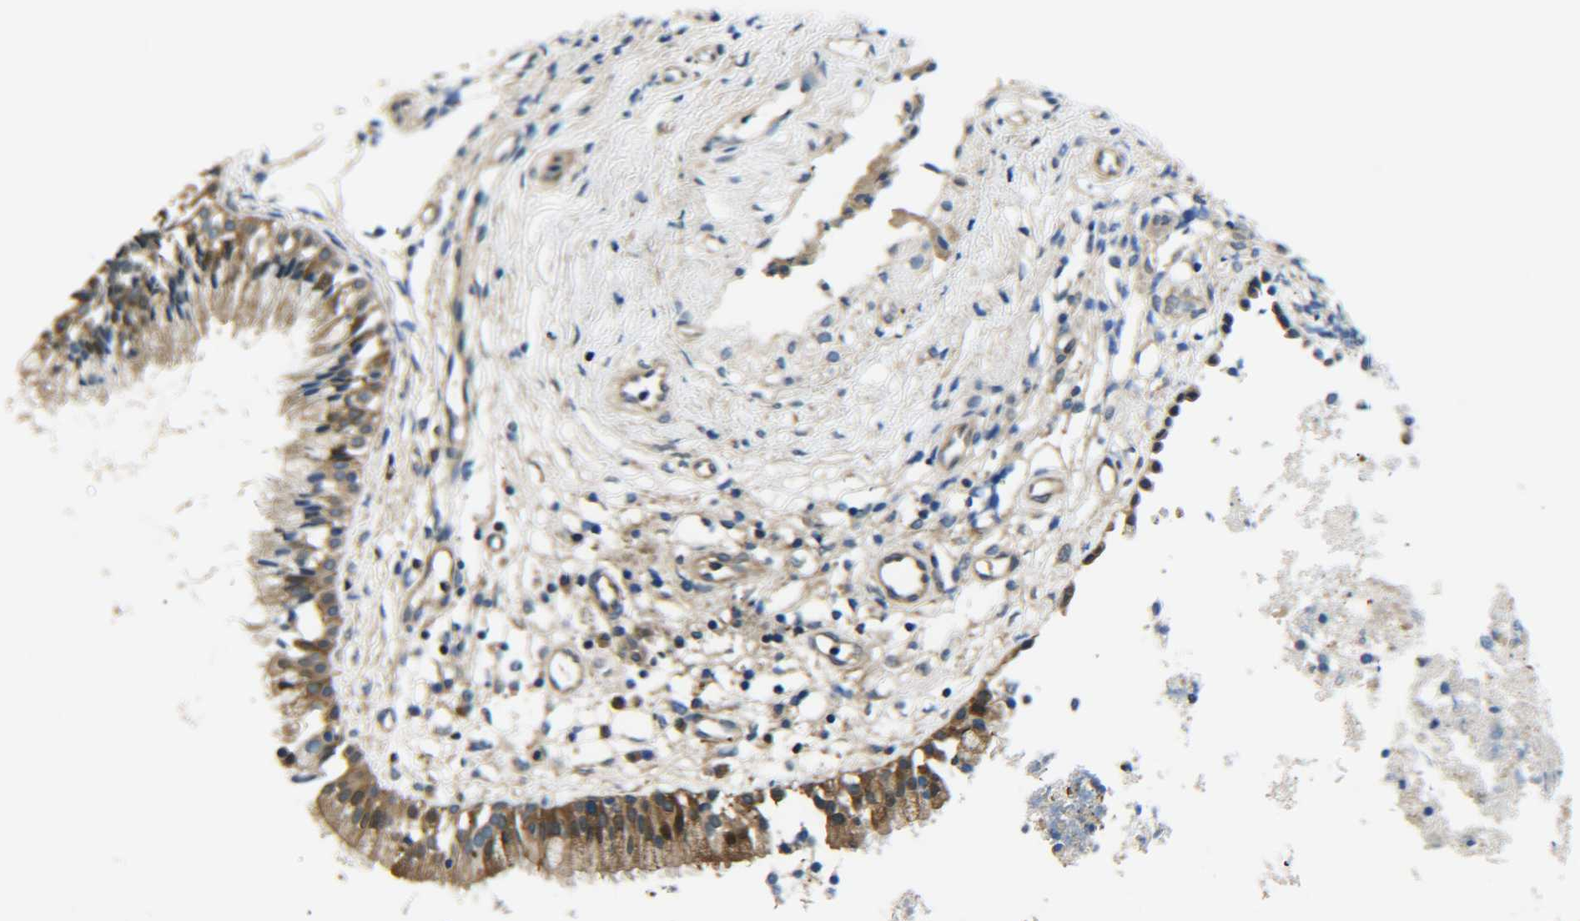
{"staining": {"intensity": "strong", "quantity": ">75%", "location": "cytoplasmic/membranous"}, "tissue": "nasopharynx", "cell_type": "Respiratory epithelial cells", "image_type": "normal", "snomed": [{"axis": "morphology", "description": "Normal tissue, NOS"}, {"axis": "topography", "description": "Nasopharynx"}], "caption": "Immunohistochemical staining of unremarkable nasopharynx exhibits strong cytoplasmic/membranous protein staining in about >75% of respiratory epithelial cells. The protein of interest is shown in brown color, while the nuclei are stained blue.", "gene": "PREB", "patient": {"sex": "male", "age": 21}}